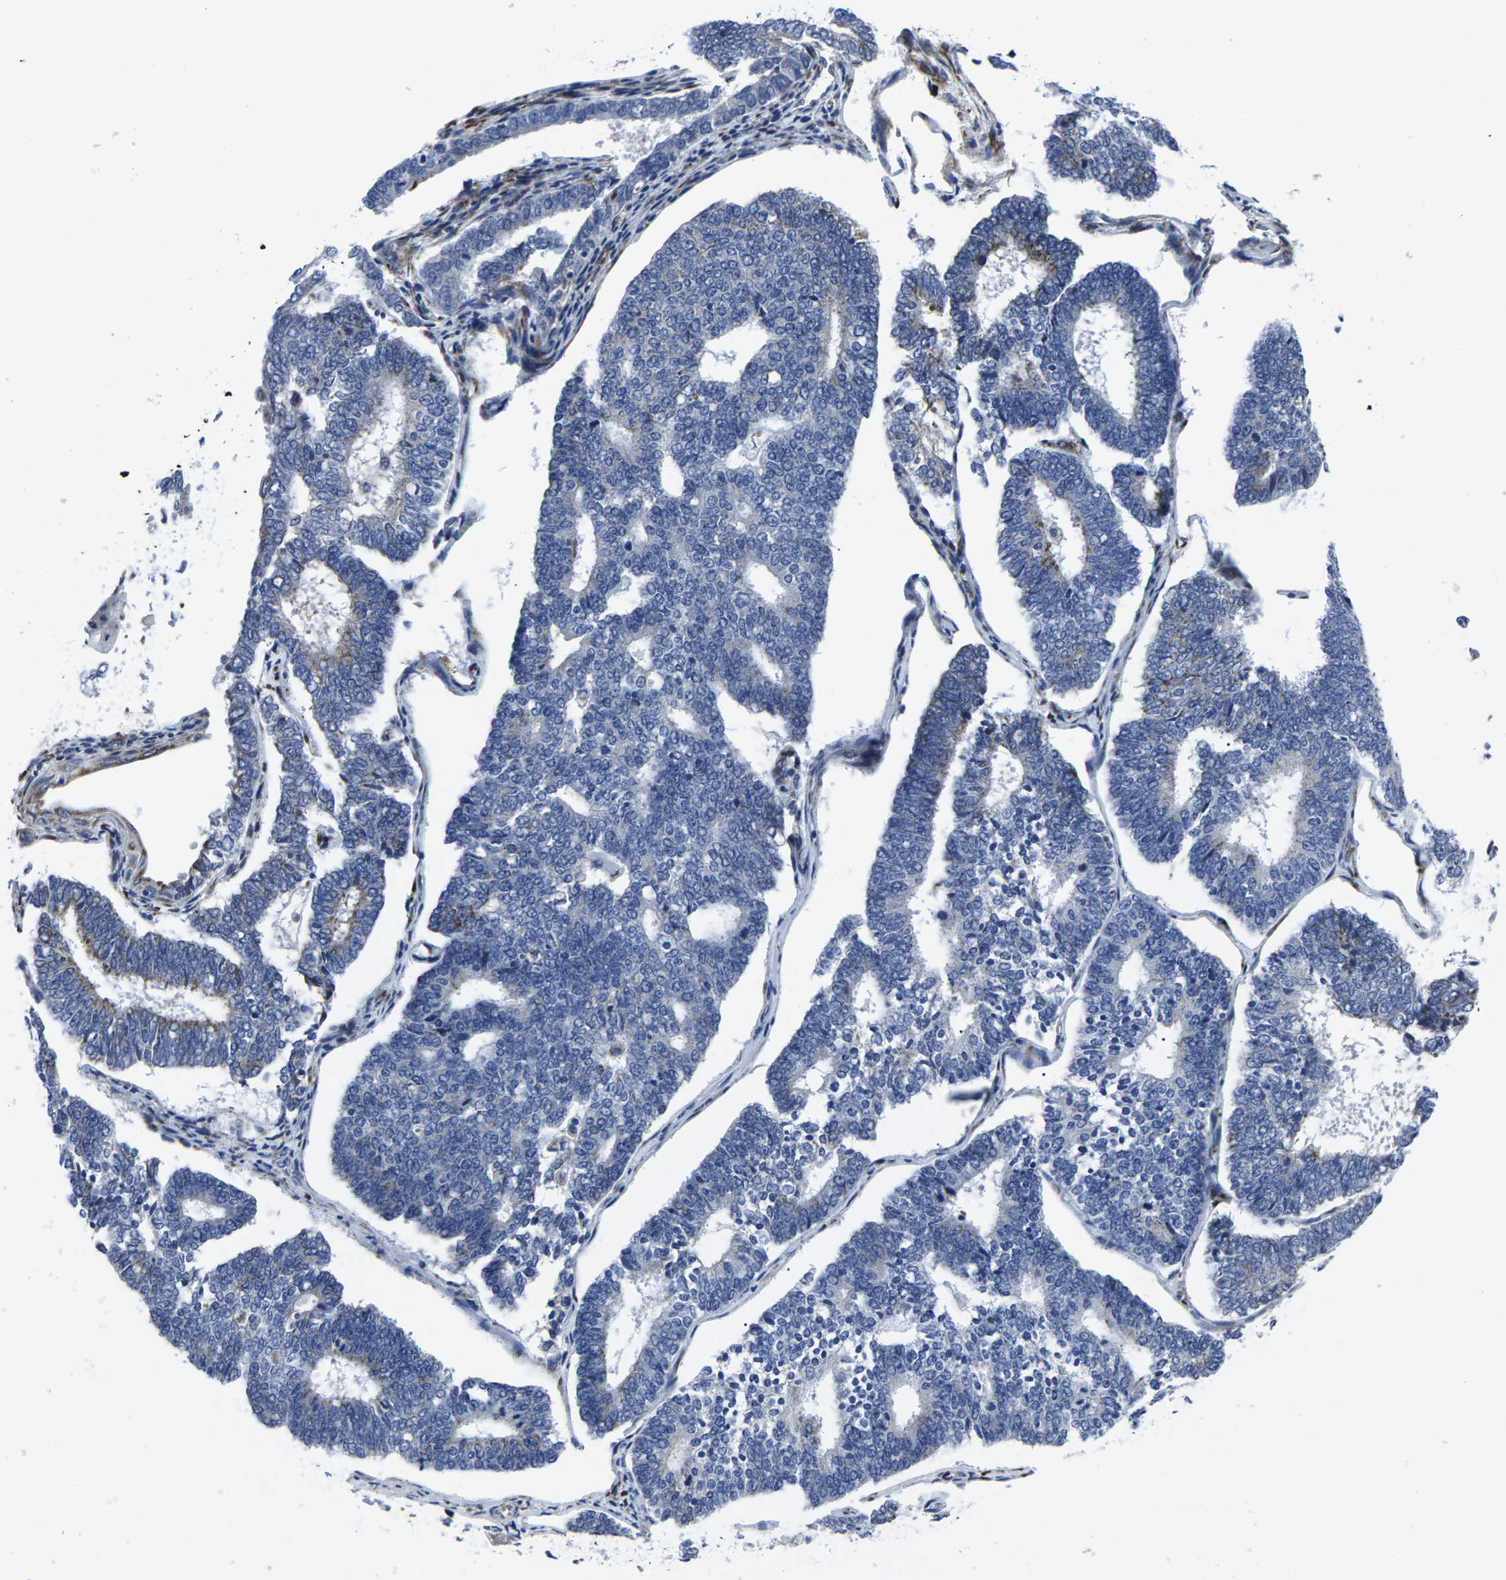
{"staining": {"intensity": "moderate", "quantity": "<25%", "location": "cytoplasmic/membranous"}, "tissue": "endometrial cancer", "cell_type": "Tumor cells", "image_type": "cancer", "snomed": [{"axis": "morphology", "description": "Adenocarcinoma, NOS"}, {"axis": "topography", "description": "Endometrium"}], "caption": "This micrograph reveals adenocarcinoma (endometrial) stained with IHC to label a protein in brown. The cytoplasmic/membranous of tumor cells show moderate positivity for the protein. Nuclei are counter-stained blue.", "gene": "RPN1", "patient": {"sex": "female", "age": 70}}